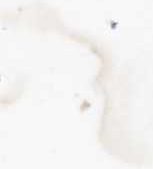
{"staining": {"intensity": "moderate", "quantity": ">75%", "location": "cytoplasmic/membranous"}, "tissue": "stomach cancer", "cell_type": "Tumor cells", "image_type": "cancer", "snomed": [{"axis": "morphology", "description": "Adenocarcinoma, NOS"}, {"axis": "topography", "description": "Stomach"}], "caption": "Stomach adenocarcinoma stained with a protein marker demonstrates moderate staining in tumor cells.", "gene": "RHOH", "patient": {"sex": "female", "age": 59}}